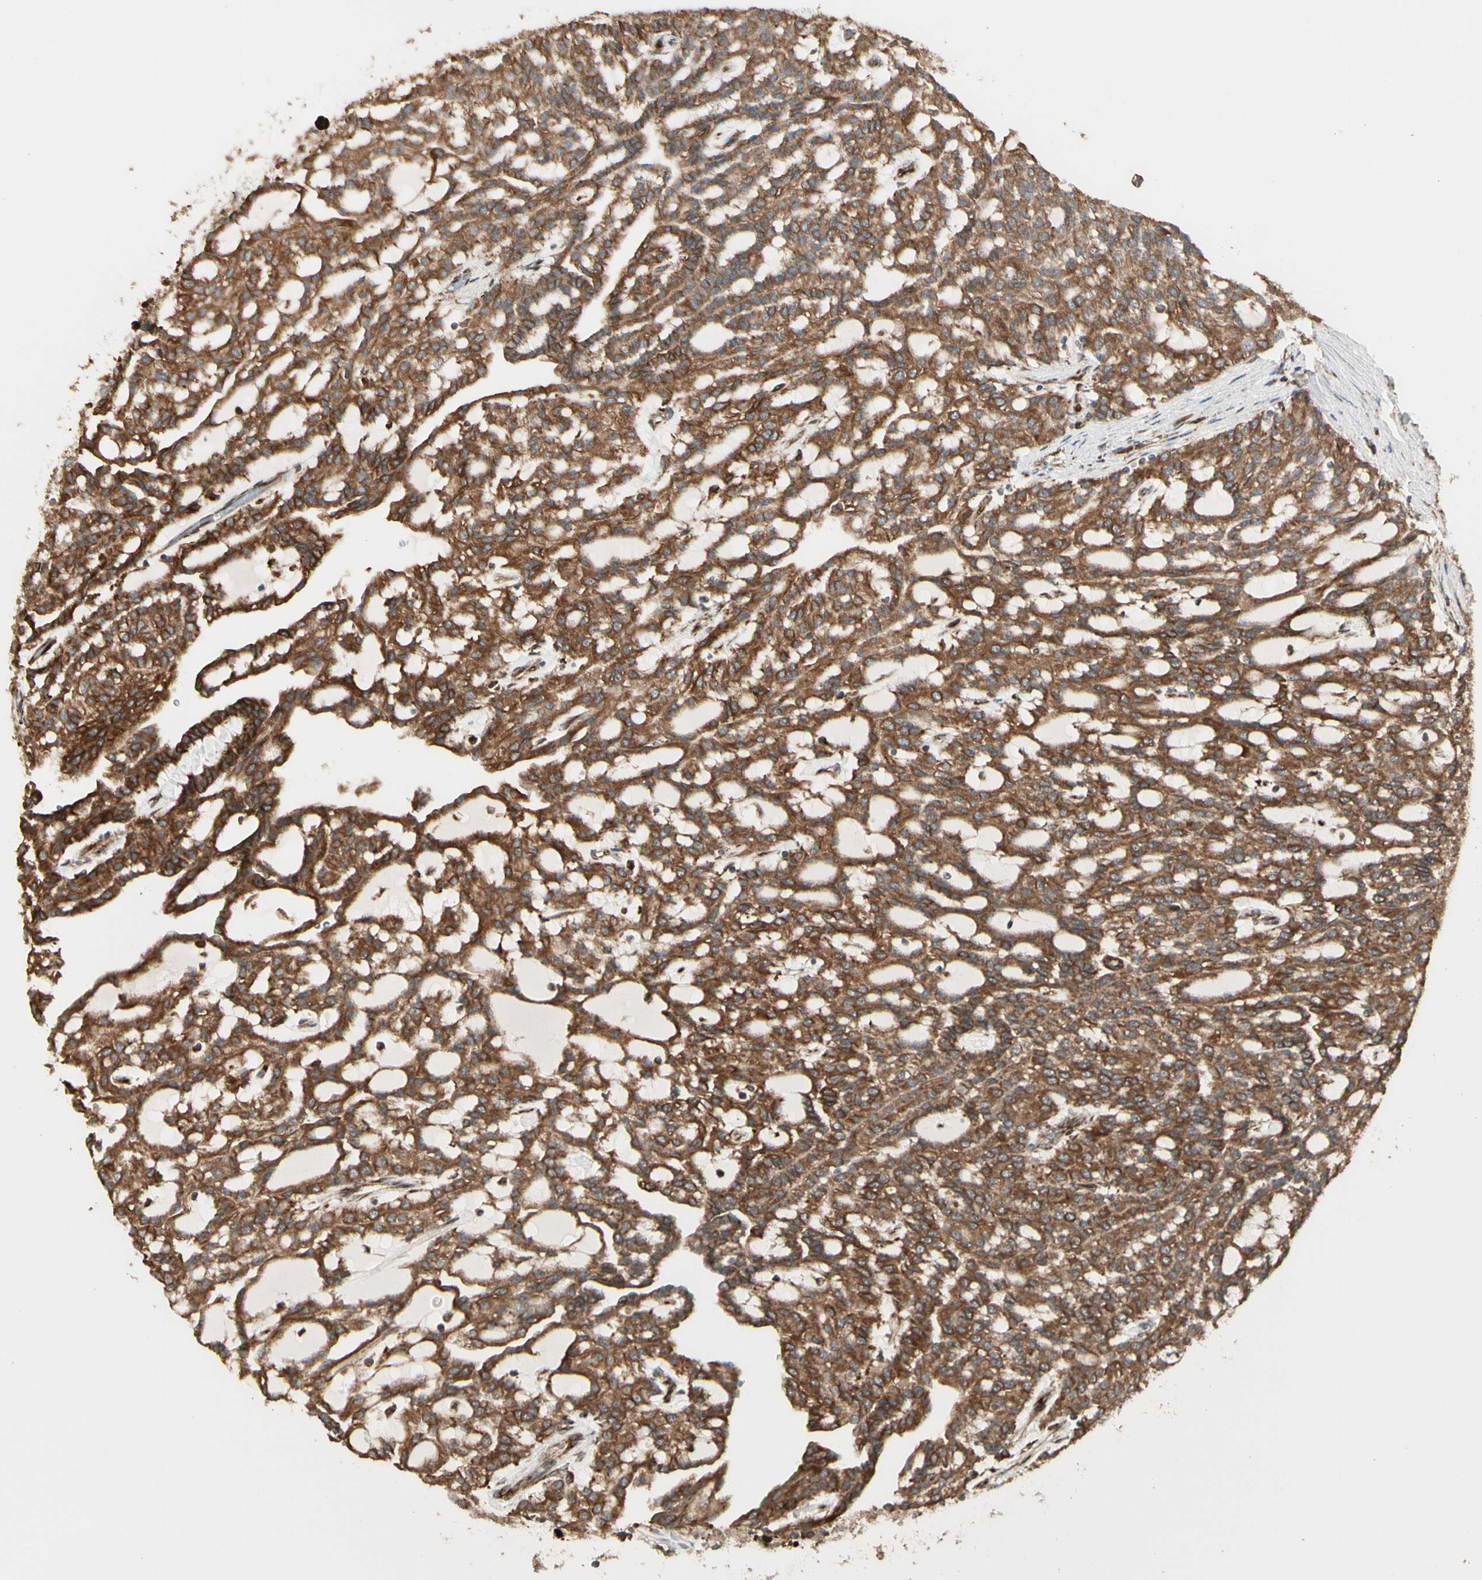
{"staining": {"intensity": "strong", "quantity": ">75%", "location": "cytoplasmic/membranous"}, "tissue": "renal cancer", "cell_type": "Tumor cells", "image_type": "cancer", "snomed": [{"axis": "morphology", "description": "Adenocarcinoma, NOS"}, {"axis": "topography", "description": "Kidney"}], "caption": "Renal cancer (adenocarcinoma) stained with DAB immunohistochemistry (IHC) demonstrates high levels of strong cytoplasmic/membranous expression in approximately >75% of tumor cells.", "gene": "HSP90B1", "patient": {"sex": "male", "age": 63}}